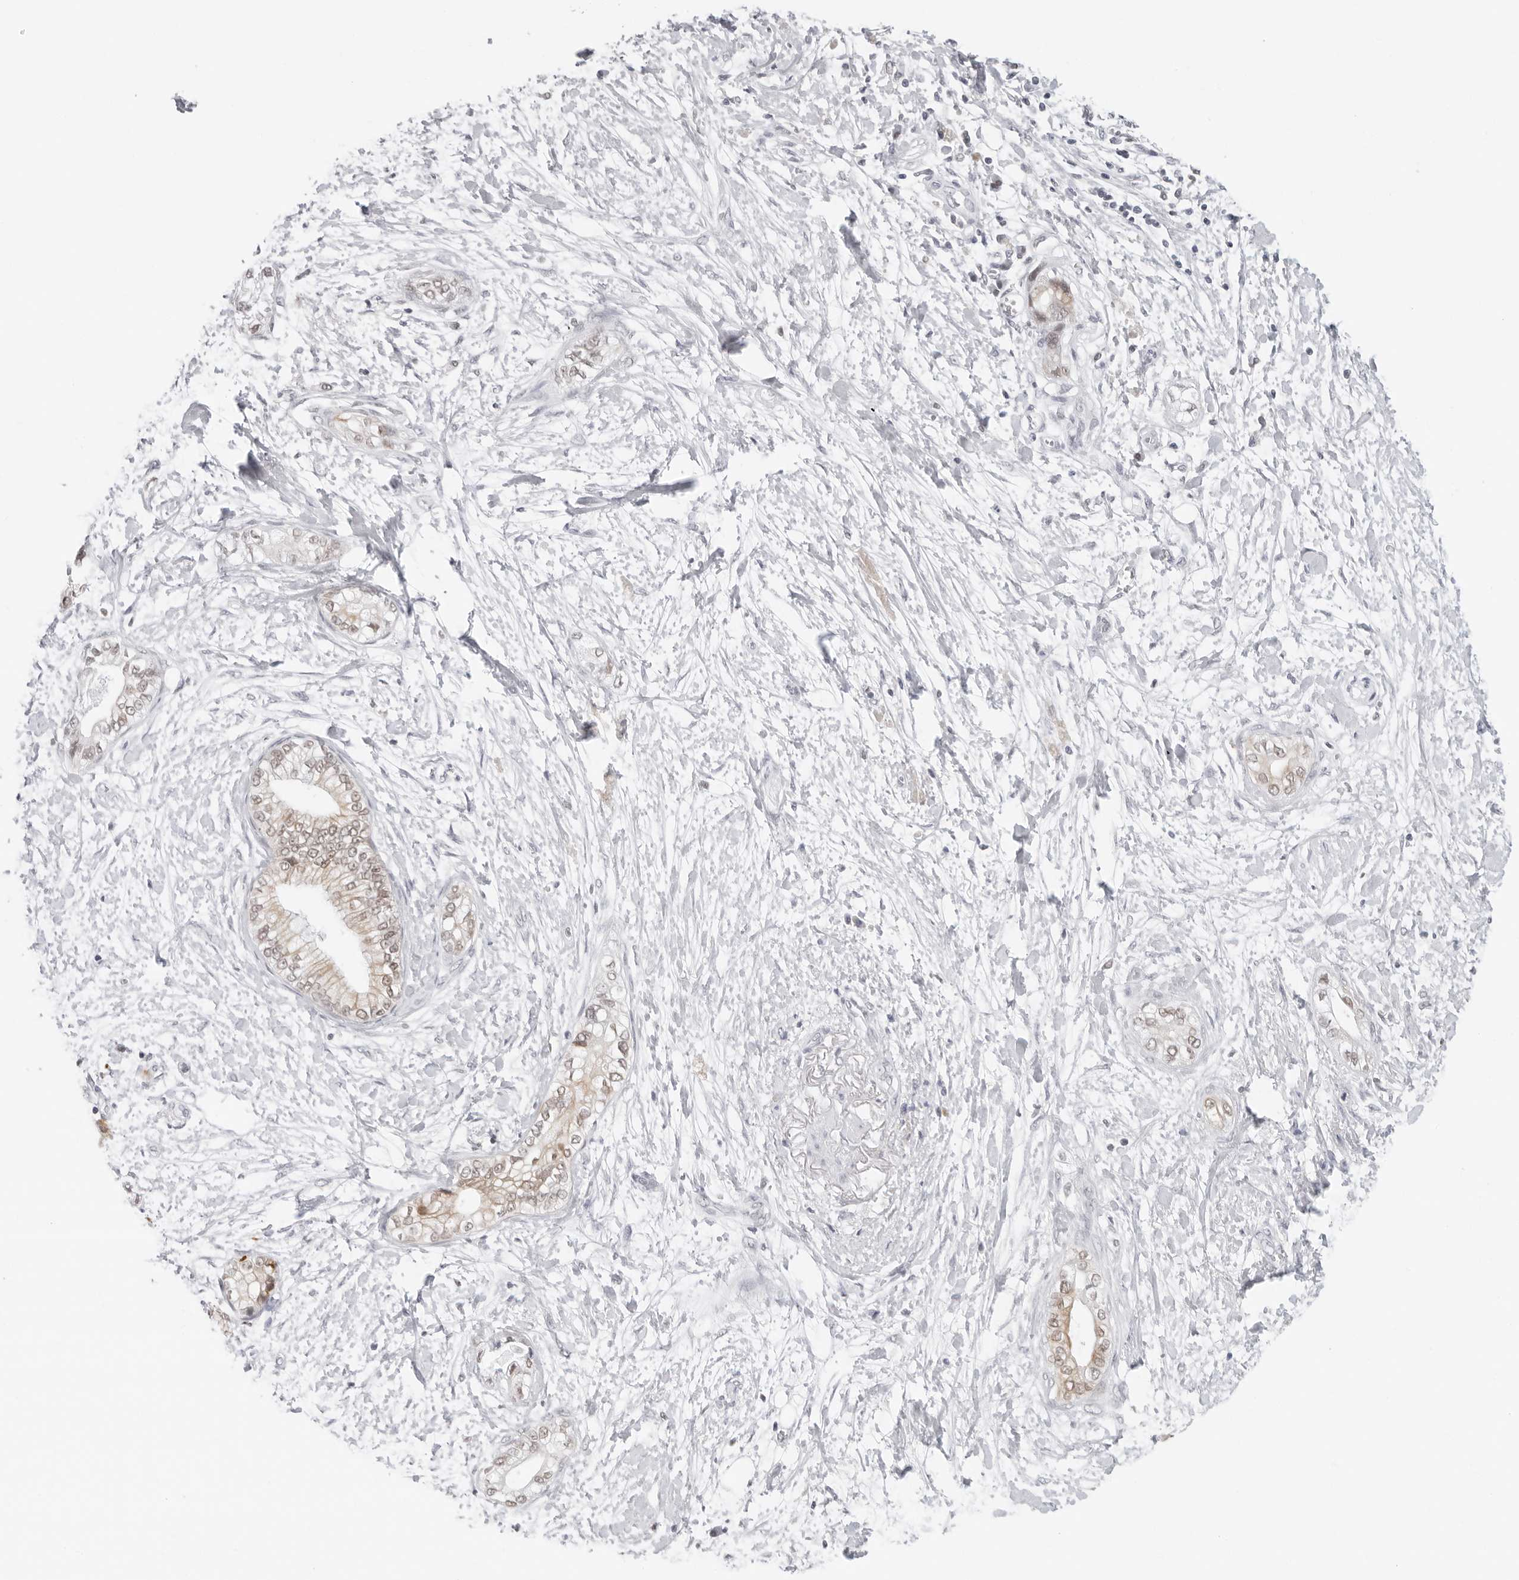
{"staining": {"intensity": "moderate", "quantity": ">75%", "location": "cytoplasmic/membranous,nuclear"}, "tissue": "pancreatic cancer", "cell_type": "Tumor cells", "image_type": "cancer", "snomed": [{"axis": "morphology", "description": "Adenocarcinoma, NOS"}, {"axis": "topography", "description": "Pancreas"}], "caption": "Immunohistochemical staining of pancreatic cancer displays moderate cytoplasmic/membranous and nuclear protein expression in about >75% of tumor cells.", "gene": "FLG2", "patient": {"sex": "male", "age": 68}}